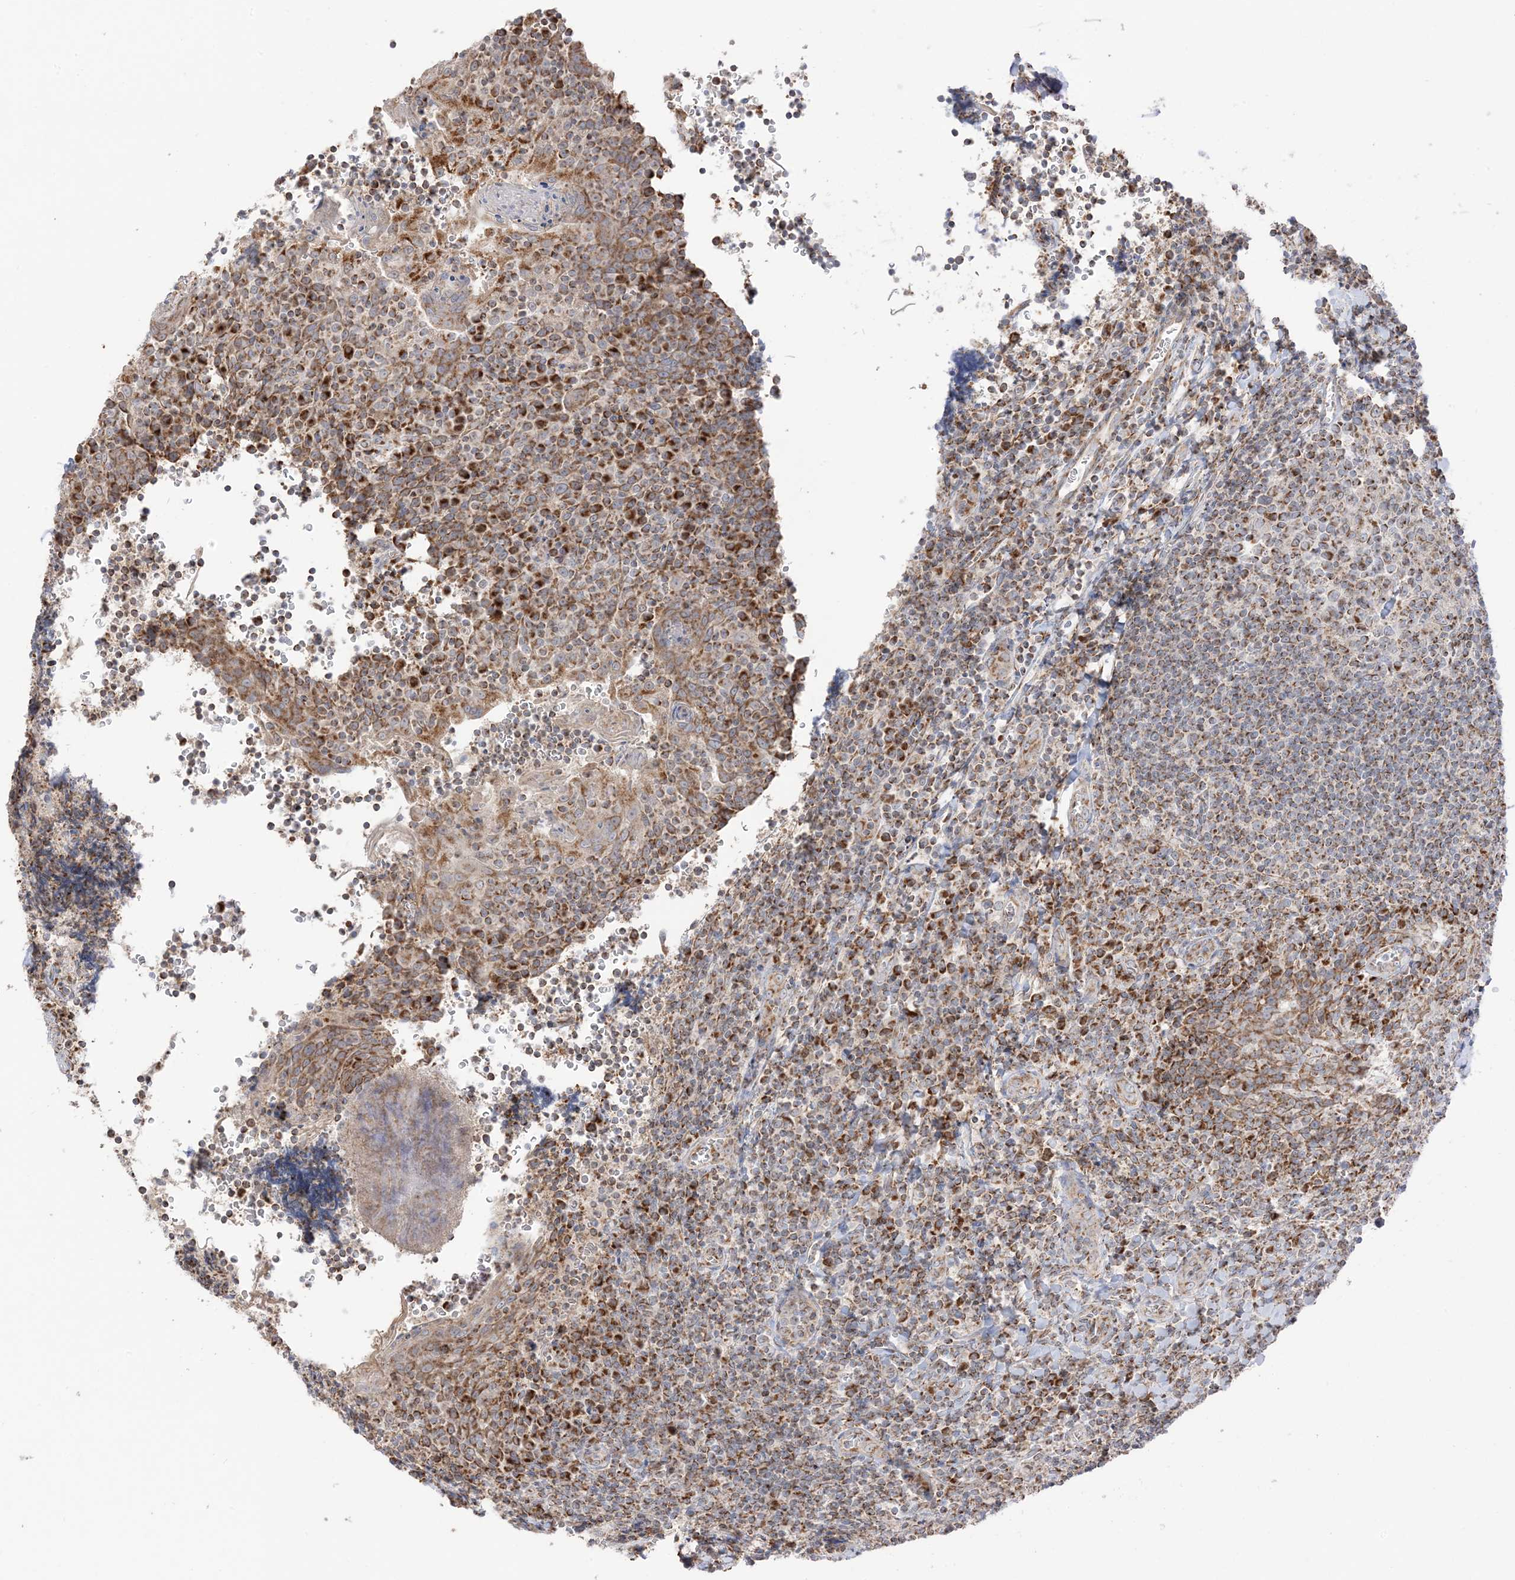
{"staining": {"intensity": "strong", "quantity": ">75%", "location": "cytoplasmic/membranous"}, "tissue": "tonsil", "cell_type": "Germinal center cells", "image_type": "normal", "snomed": [{"axis": "morphology", "description": "Normal tissue, NOS"}, {"axis": "topography", "description": "Tonsil"}], "caption": "Brown immunohistochemical staining in normal human tonsil exhibits strong cytoplasmic/membranous expression in approximately >75% of germinal center cells. Ihc stains the protein in brown and the nuclei are stained blue.", "gene": "SLC25A12", "patient": {"sex": "male", "age": 27}}